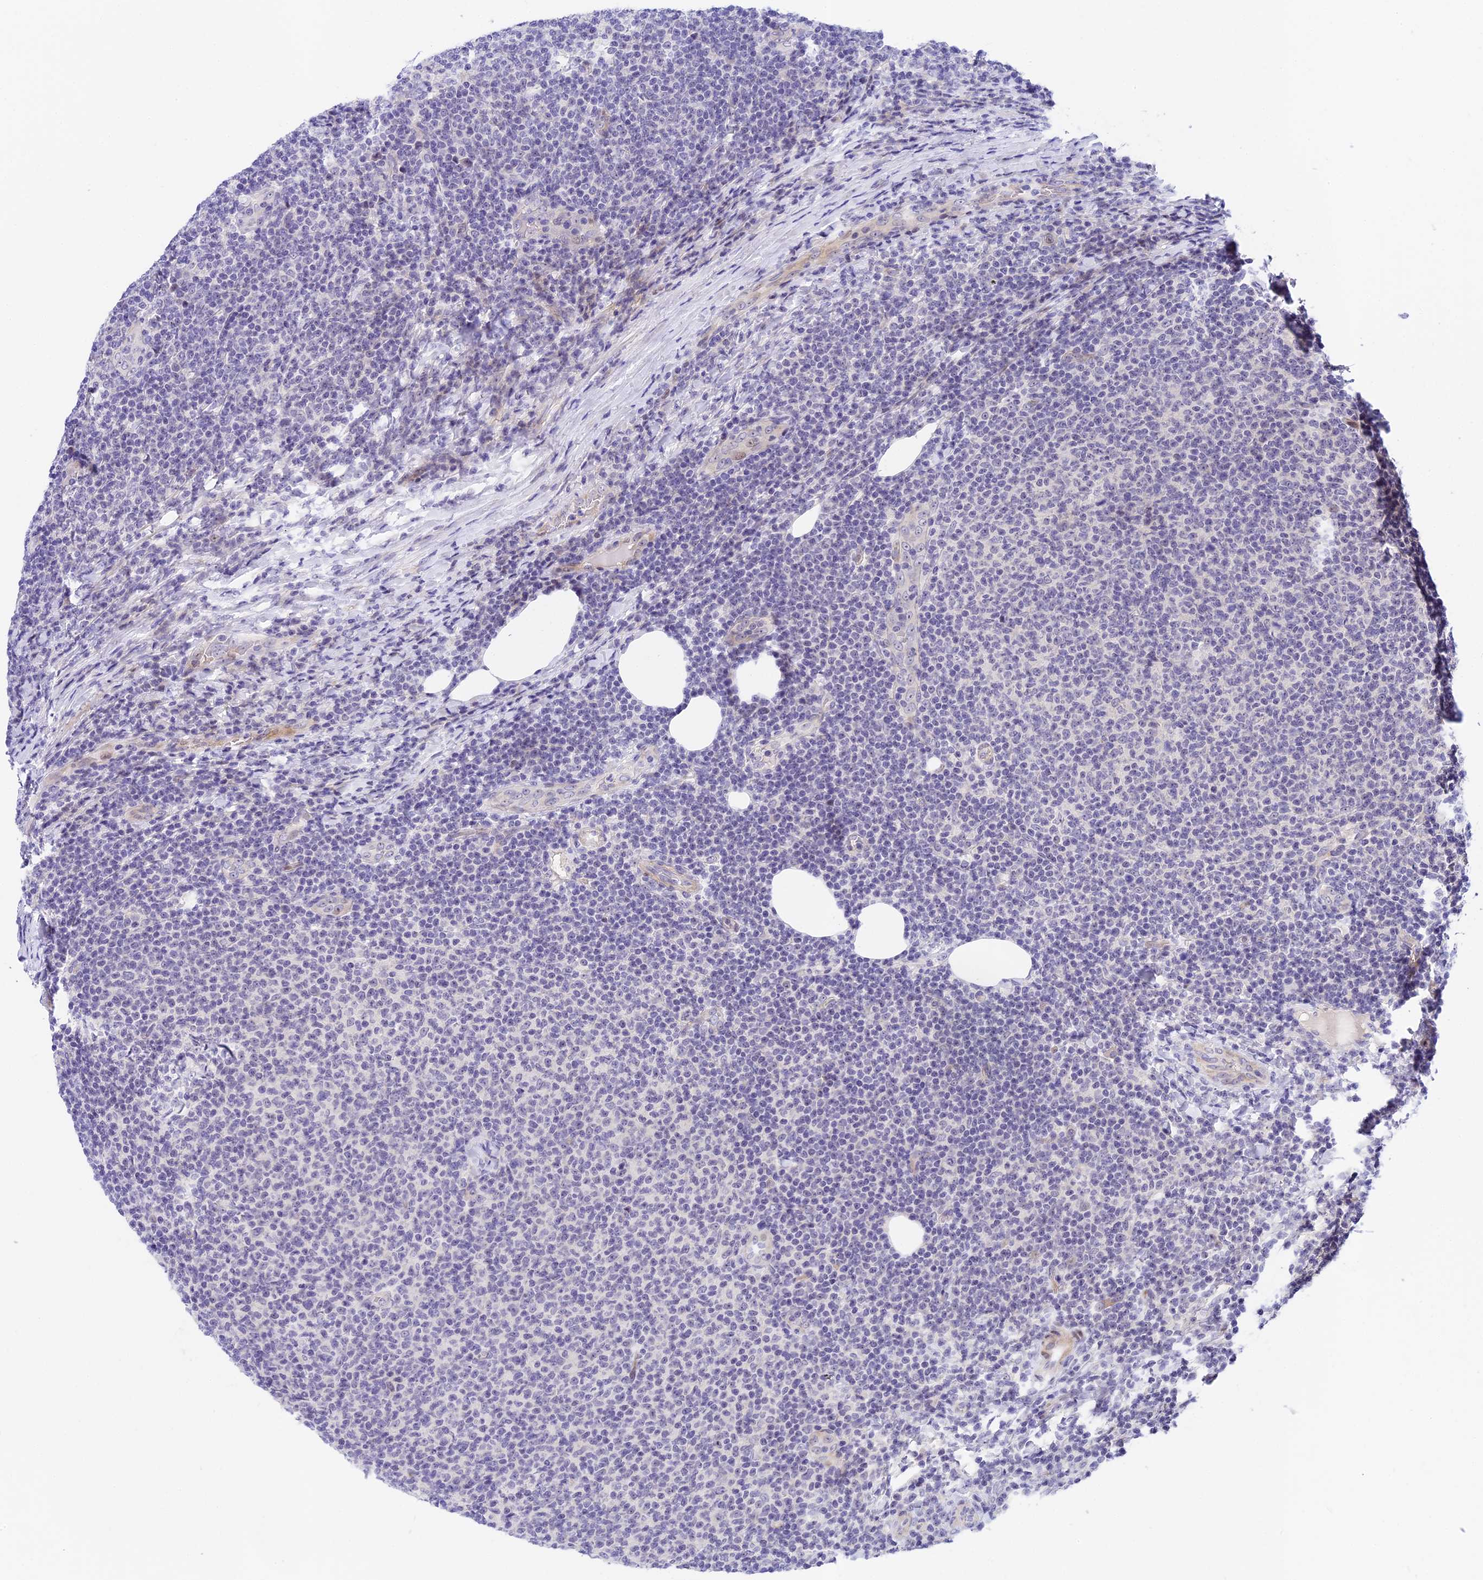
{"staining": {"intensity": "negative", "quantity": "none", "location": "none"}, "tissue": "lymphoma", "cell_type": "Tumor cells", "image_type": "cancer", "snomed": [{"axis": "morphology", "description": "Malignant lymphoma, non-Hodgkin's type, Low grade"}, {"axis": "topography", "description": "Lymph node"}], "caption": "Human lymphoma stained for a protein using immunohistochemistry (IHC) displays no positivity in tumor cells.", "gene": "MIDN", "patient": {"sex": "male", "age": 66}}